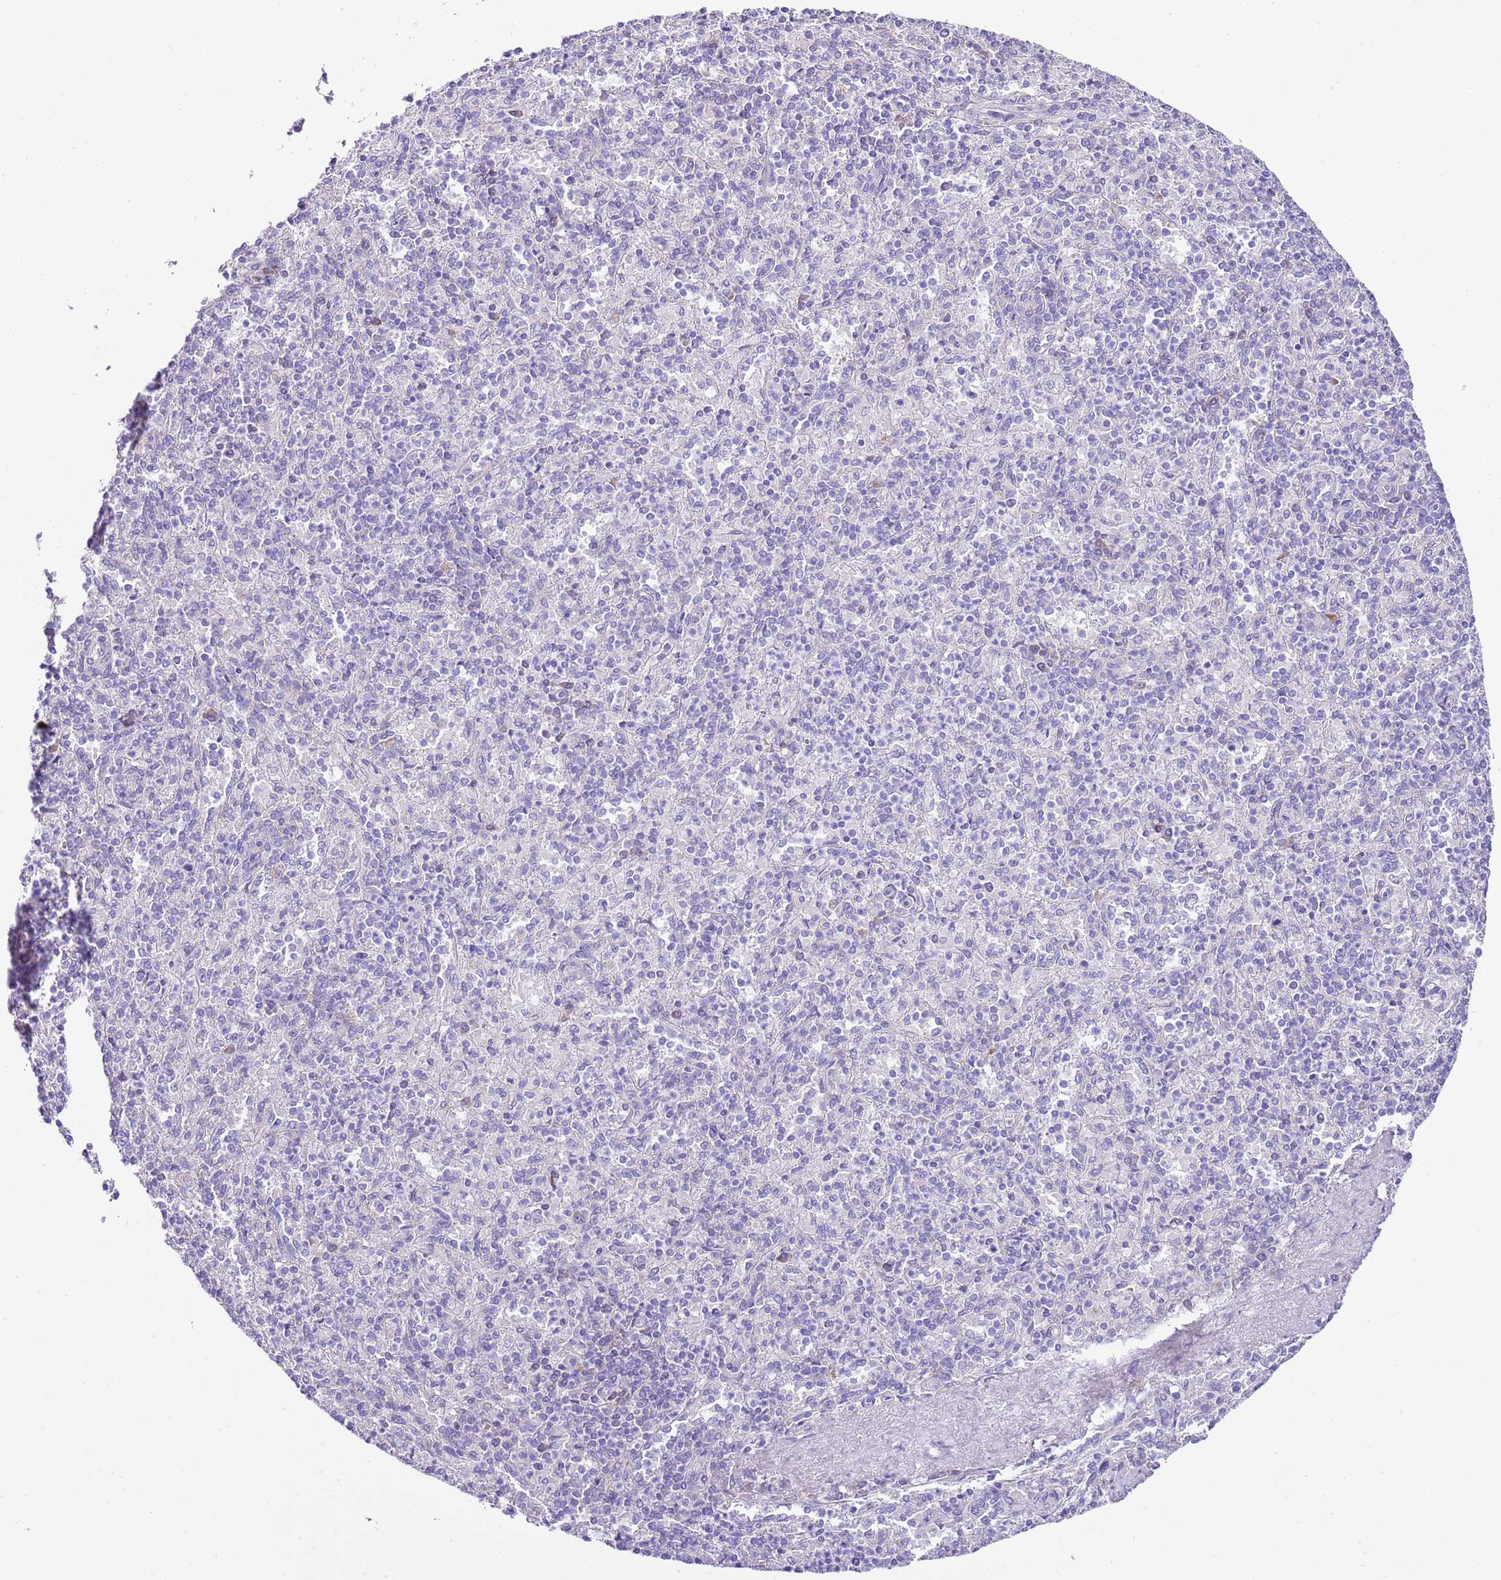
{"staining": {"intensity": "moderate", "quantity": "<25%", "location": "cytoplasmic/membranous"}, "tissue": "spleen", "cell_type": "Cells in red pulp", "image_type": "normal", "snomed": [{"axis": "morphology", "description": "Normal tissue, NOS"}, {"axis": "topography", "description": "Spleen"}], "caption": "Immunohistochemistry (DAB (3,3'-diaminobenzidine)) staining of unremarkable spleen exhibits moderate cytoplasmic/membranous protein staining in about <25% of cells in red pulp.", "gene": "RPS10", "patient": {"sex": "male", "age": 82}}